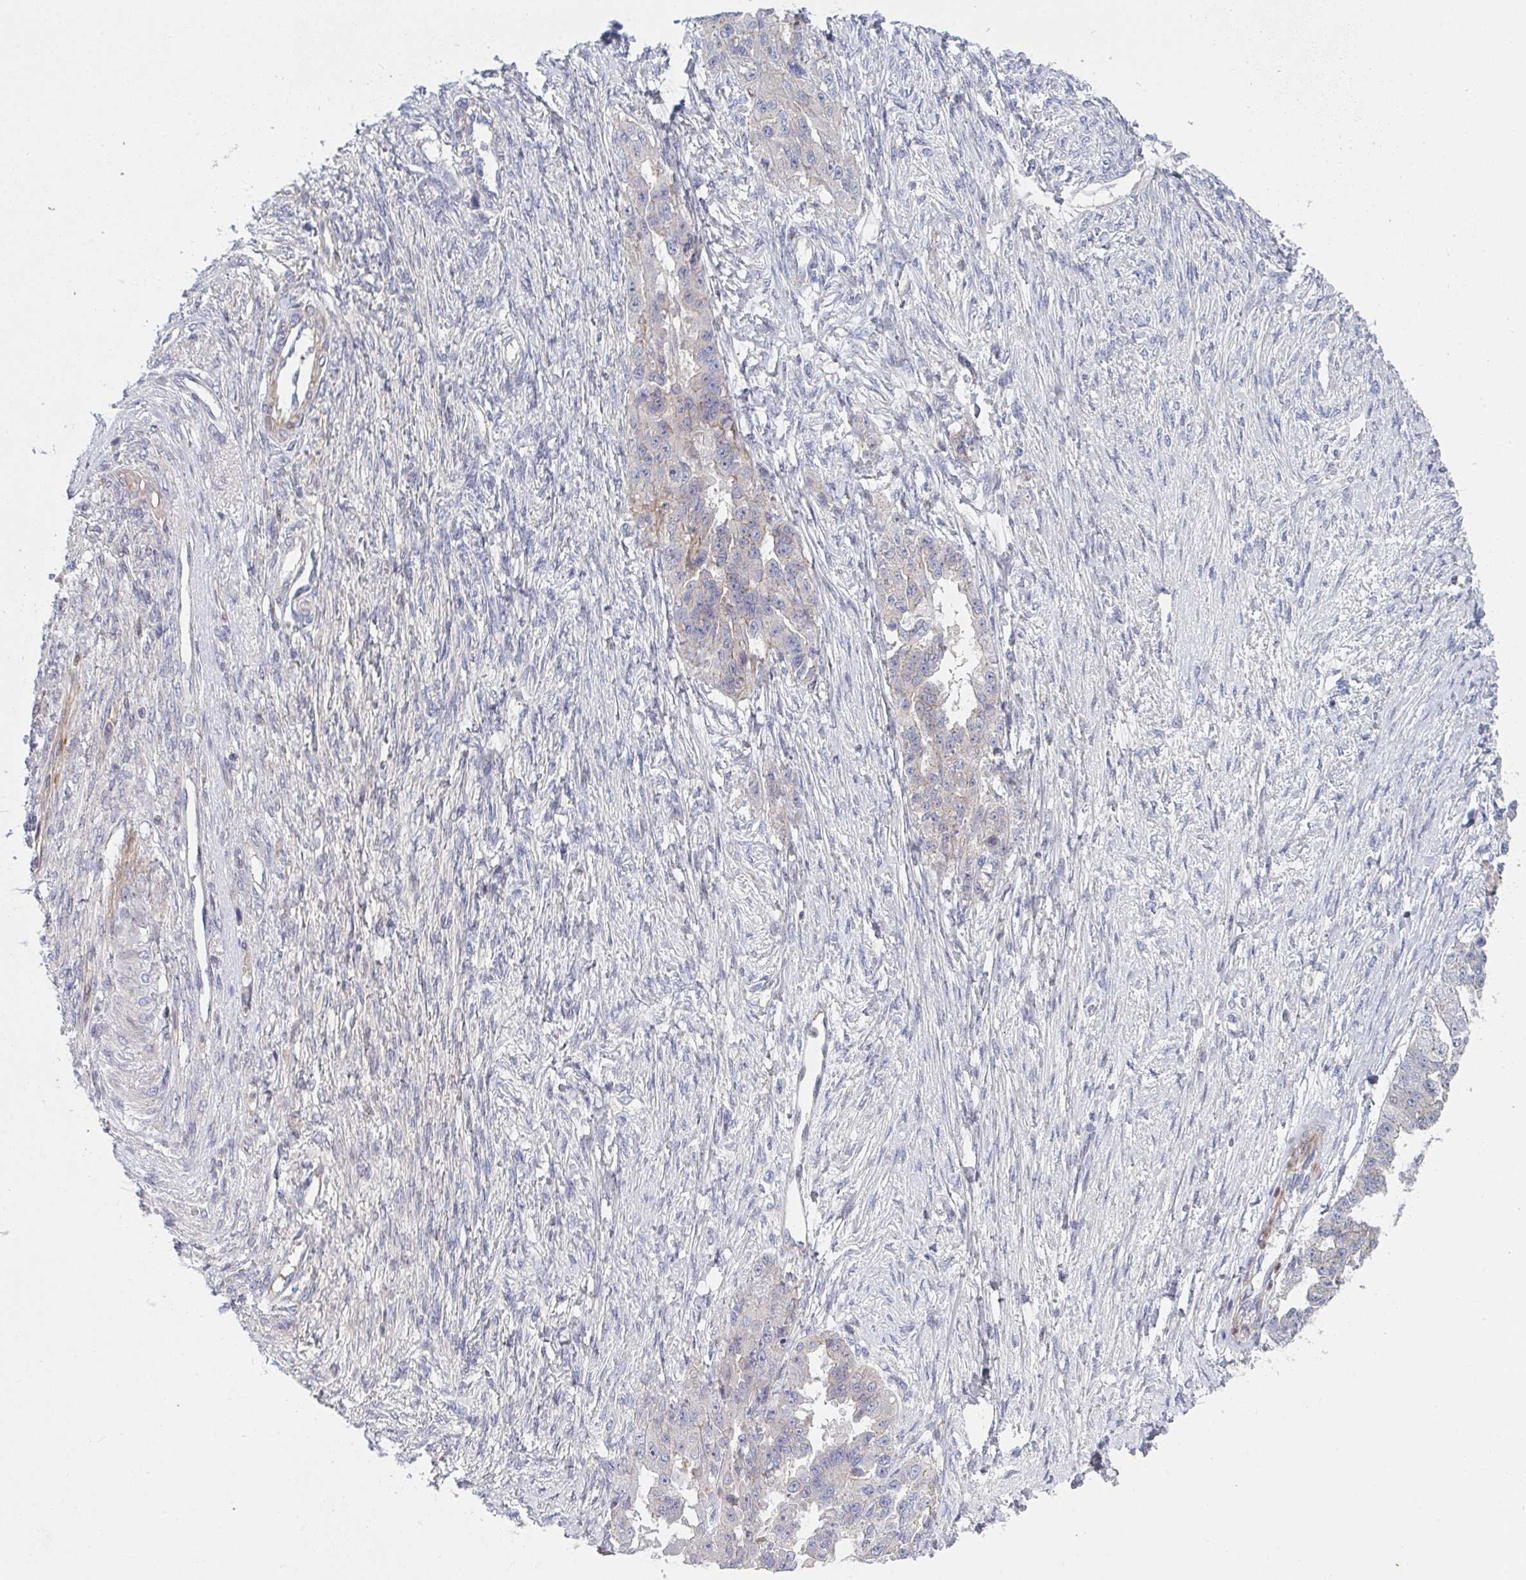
{"staining": {"intensity": "negative", "quantity": "none", "location": "none"}, "tissue": "ovarian cancer", "cell_type": "Tumor cells", "image_type": "cancer", "snomed": [{"axis": "morphology", "description": "Cystadenocarcinoma, serous, NOS"}, {"axis": "topography", "description": "Ovary"}], "caption": "Photomicrograph shows no significant protein staining in tumor cells of serous cystadenocarcinoma (ovarian).", "gene": "TNFSF4", "patient": {"sex": "female", "age": 58}}